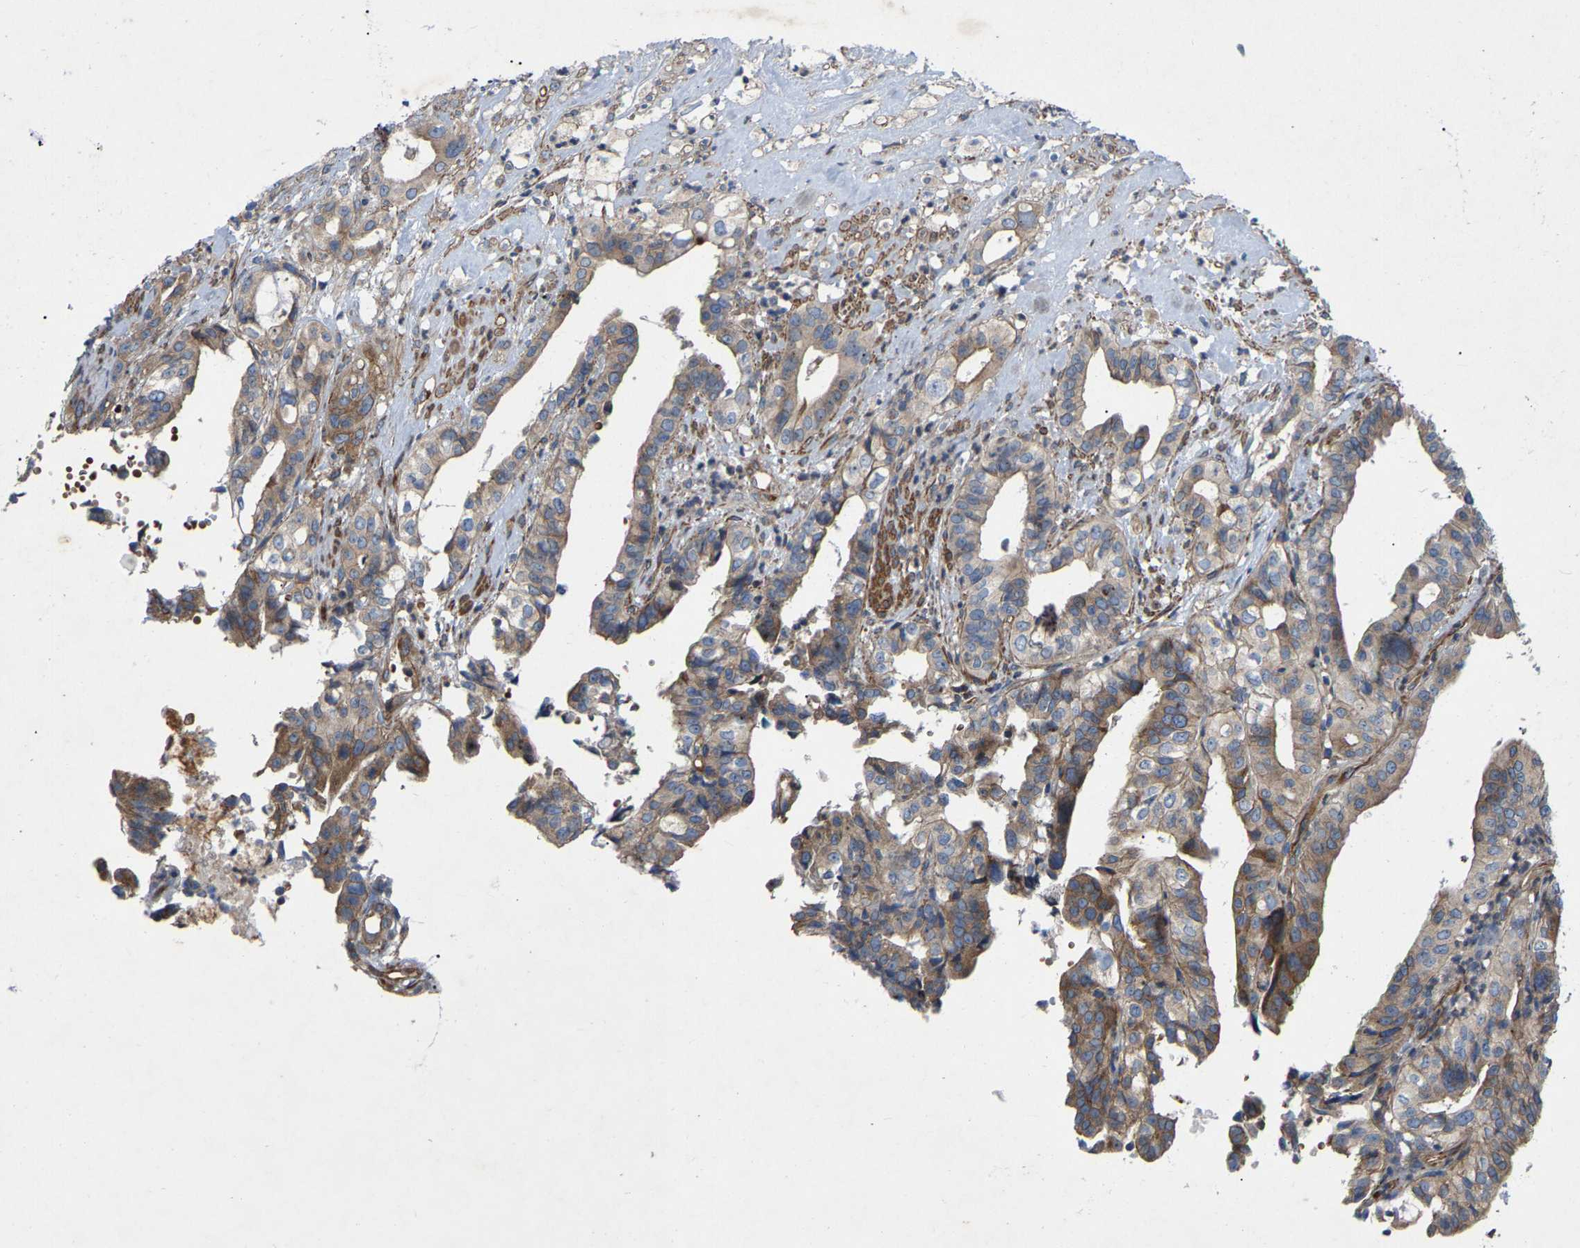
{"staining": {"intensity": "moderate", "quantity": ">75%", "location": "cytoplasmic/membranous"}, "tissue": "liver cancer", "cell_type": "Tumor cells", "image_type": "cancer", "snomed": [{"axis": "morphology", "description": "Cholangiocarcinoma"}, {"axis": "topography", "description": "Liver"}], "caption": "A brown stain labels moderate cytoplasmic/membranous staining of a protein in human liver cancer (cholangiocarcinoma) tumor cells.", "gene": "TOR1B", "patient": {"sex": "female", "age": 61}}